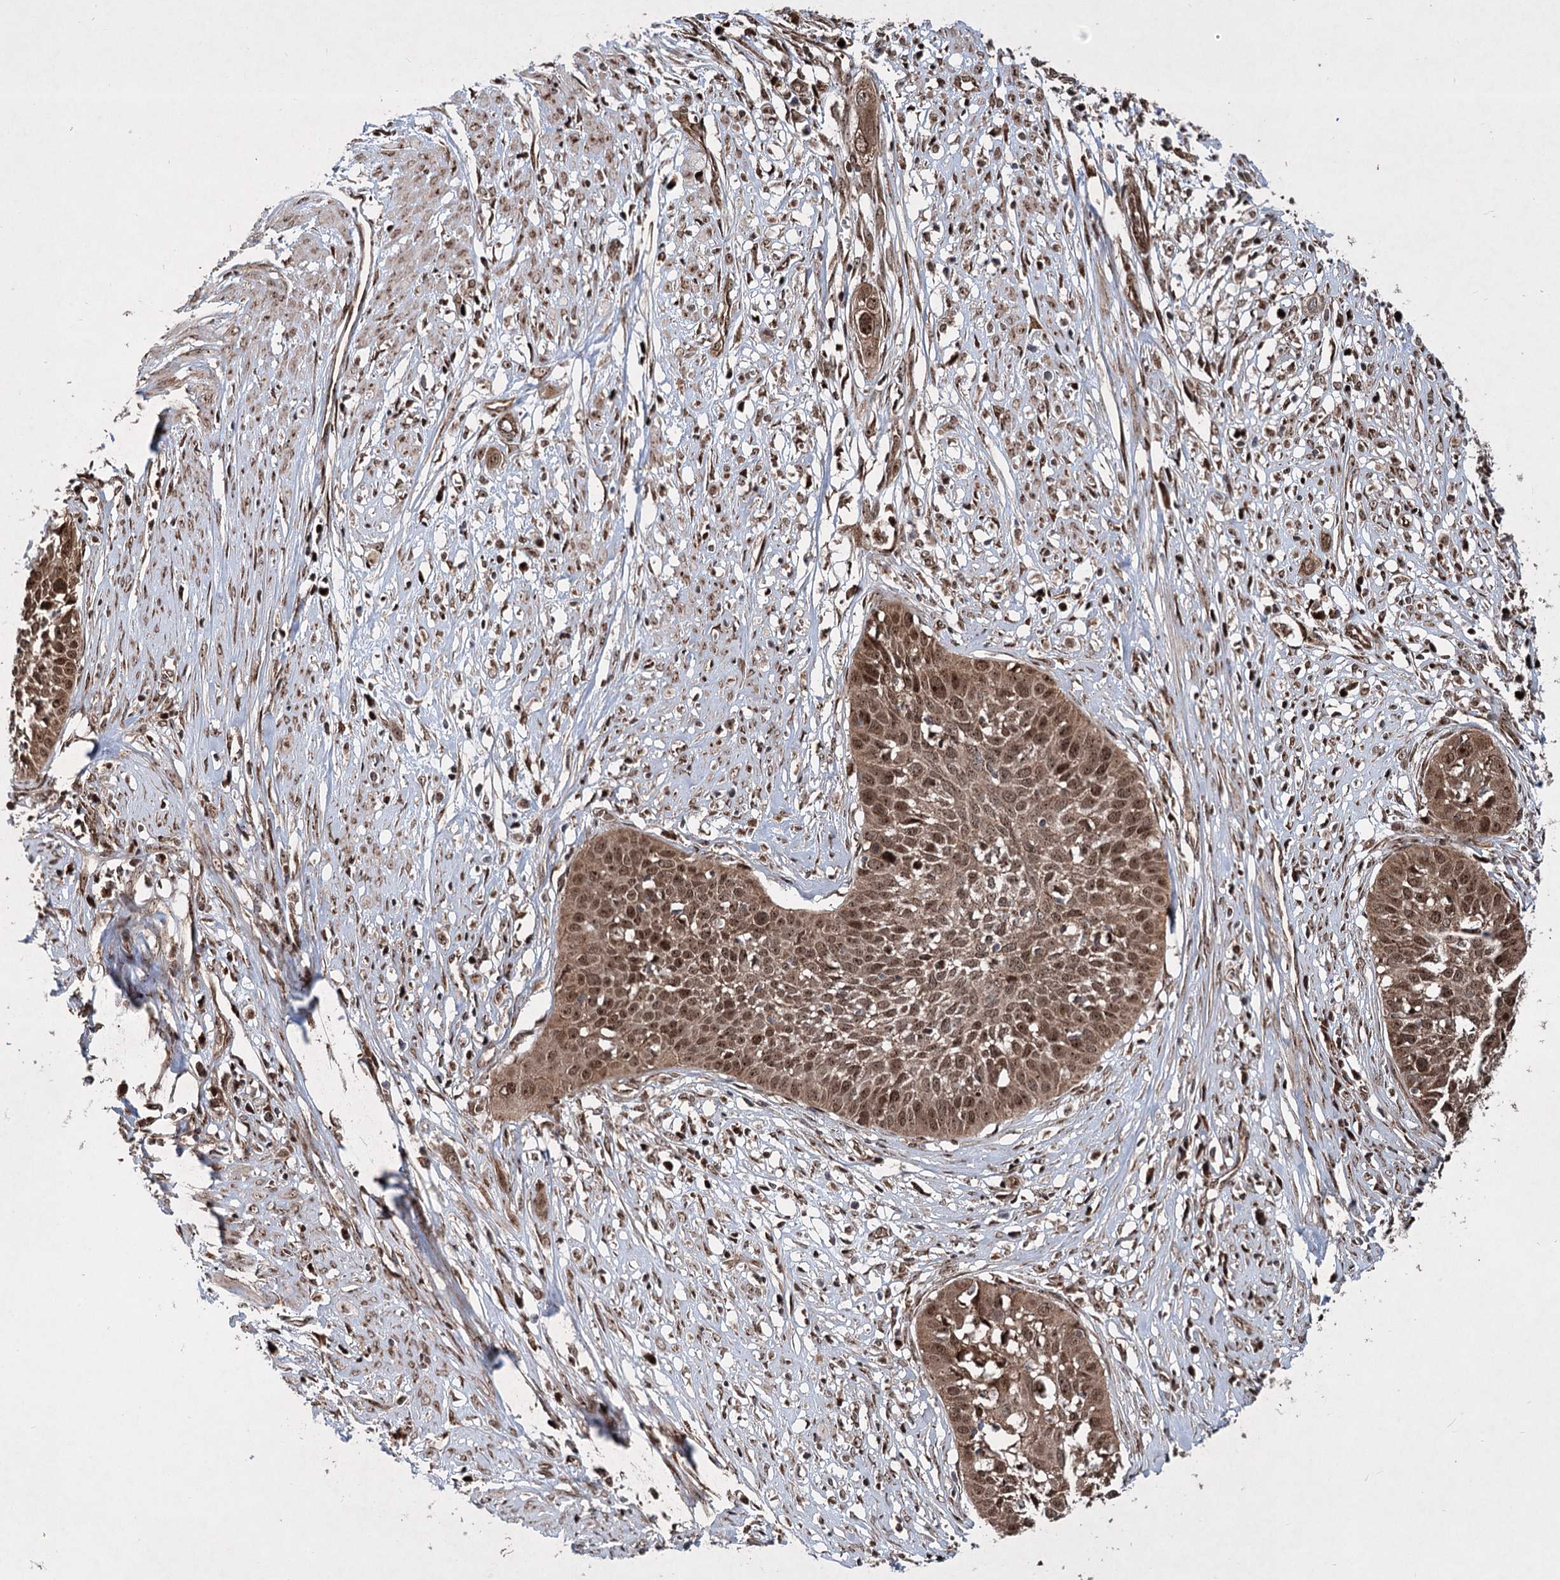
{"staining": {"intensity": "moderate", "quantity": ">75%", "location": "cytoplasmic/membranous,nuclear"}, "tissue": "cervical cancer", "cell_type": "Tumor cells", "image_type": "cancer", "snomed": [{"axis": "morphology", "description": "Squamous cell carcinoma, NOS"}, {"axis": "topography", "description": "Cervix"}], "caption": "Immunohistochemistry (DAB (3,3'-diaminobenzidine)) staining of cervical cancer (squamous cell carcinoma) exhibits moderate cytoplasmic/membranous and nuclear protein expression in about >75% of tumor cells. (DAB (3,3'-diaminobenzidine) = brown stain, brightfield microscopy at high magnification).", "gene": "SERINC5", "patient": {"sex": "female", "age": 34}}